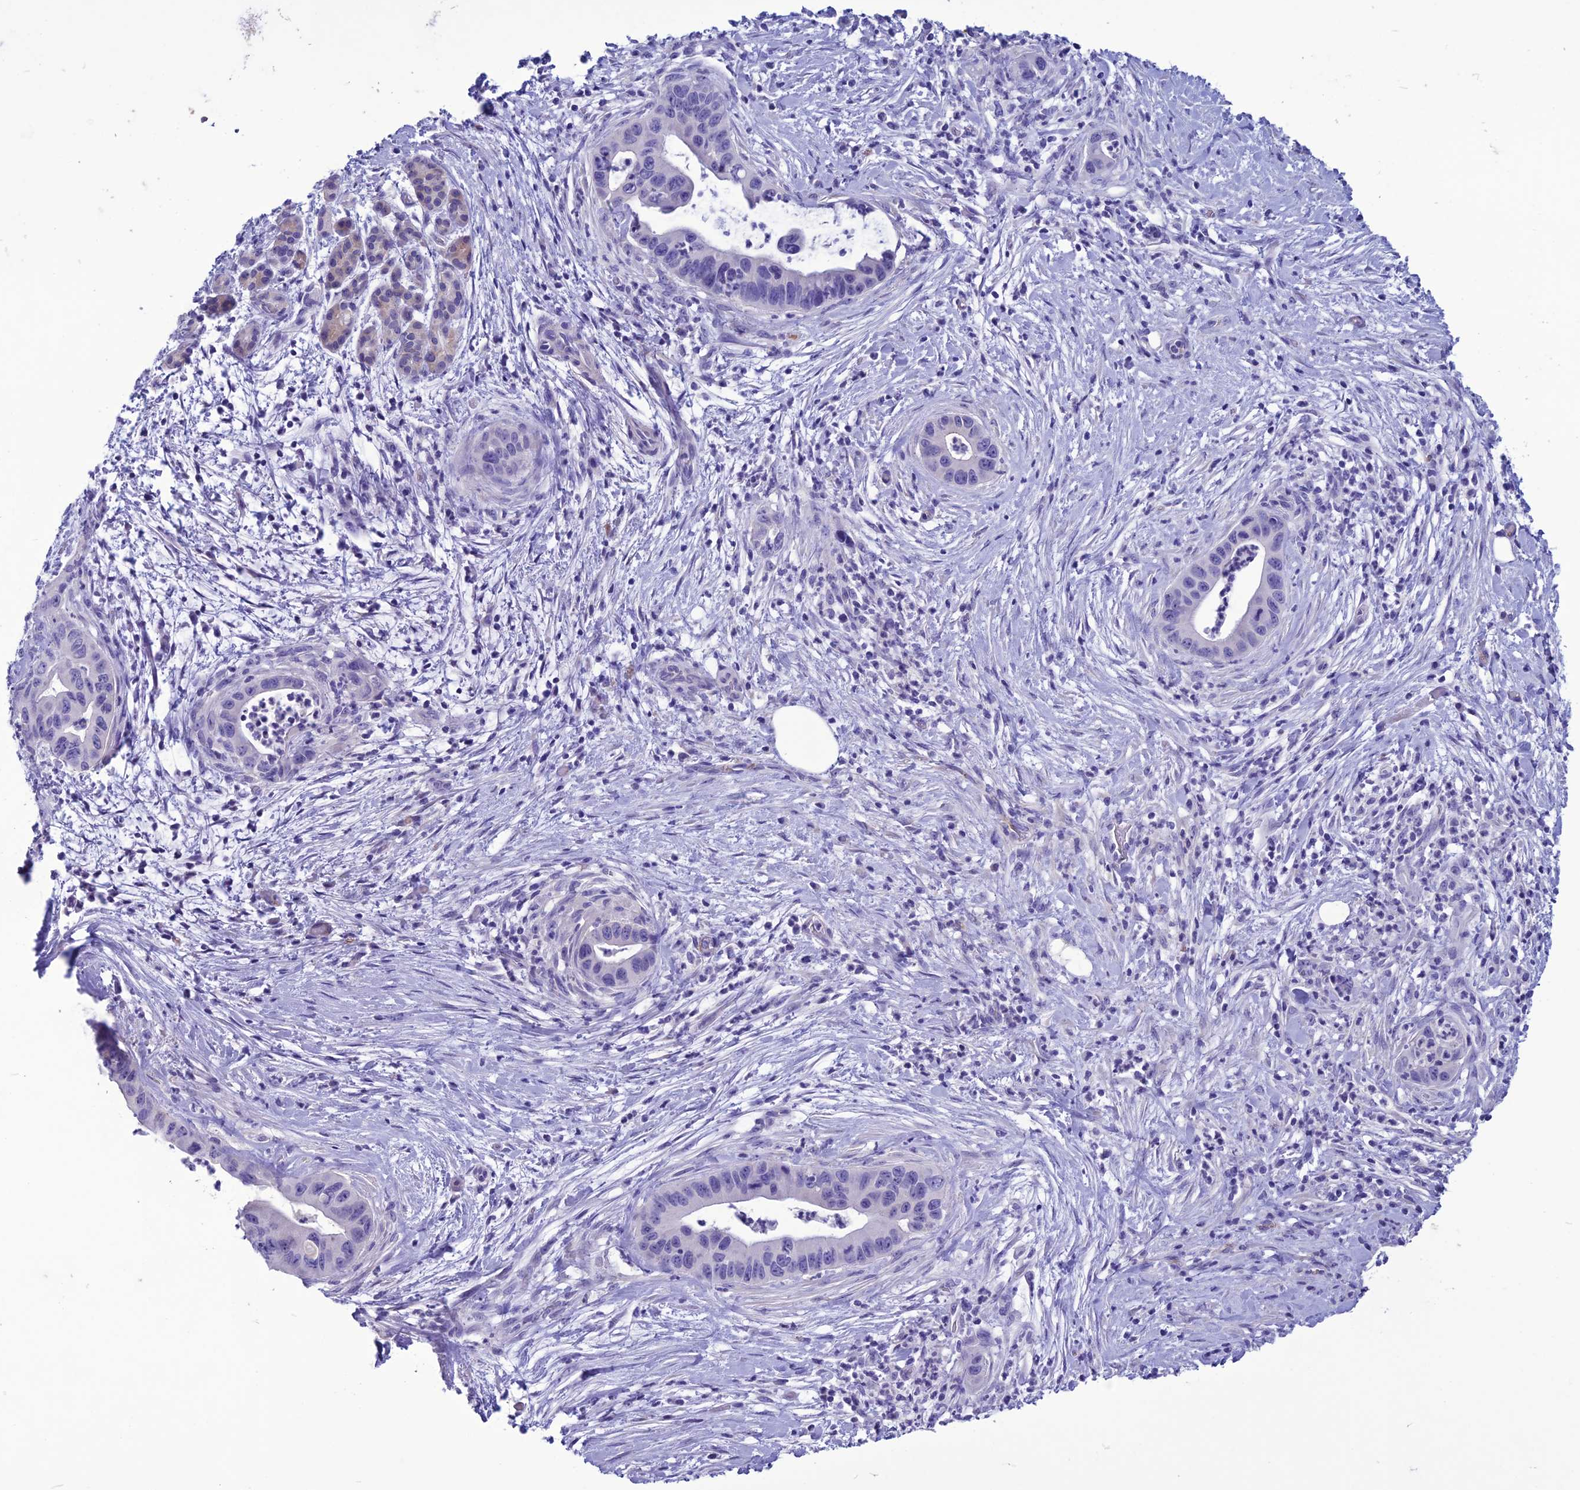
{"staining": {"intensity": "negative", "quantity": "none", "location": "none"}, "tissue": "pancreatic cancer", "cell_type": "Tumor cells", "image_type": "cancer", "snomed": [{"axis": "morphology", "description": "Adenocarcinoma, NOS"}, {"axis": "topography", "description": "Pancreas"}], "caption": "Histopathology image shows no protein staining in tumor cells of pancreatic cancer (adenocarcinoma) tissue.", "gene": "CLEC2L", "patient": {"sex": "male", "age": 73}}